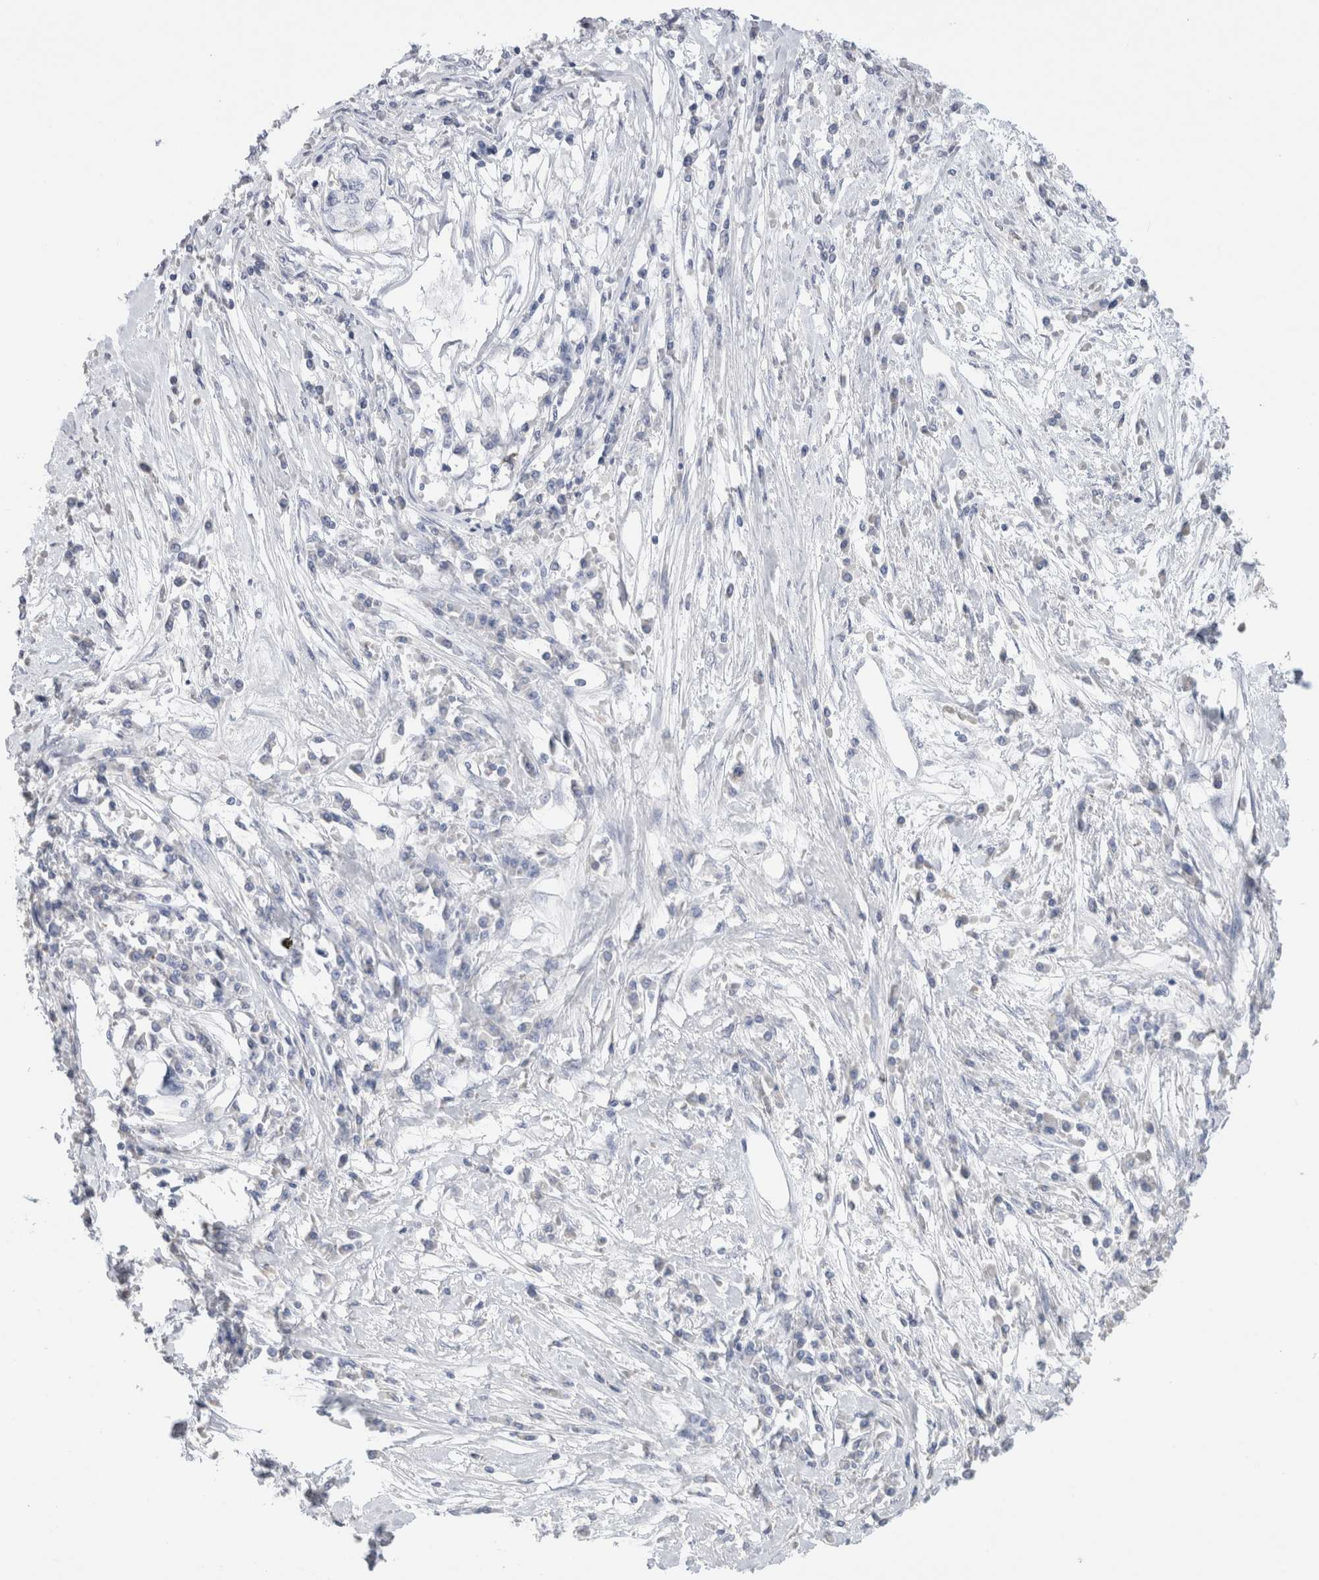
{"staining": {"intensity": "negative", "quantity": "none", "location": "none"}, "tissue": "cervical cancer", "cell_type": "Tumor cells", "image_type": "cancer", "snomed": [{"axis": "morphology", "description": "Squamous cell carcinoma, NOS"}, {"axis": "topography", "description": "Cervix"}], "caption": "Tumor cells are negative for protein expression in human cervical cancer (squamous cell carcinoma).", "gene": "LAMP3", "patient": {"sex": "female", "age": 57}}